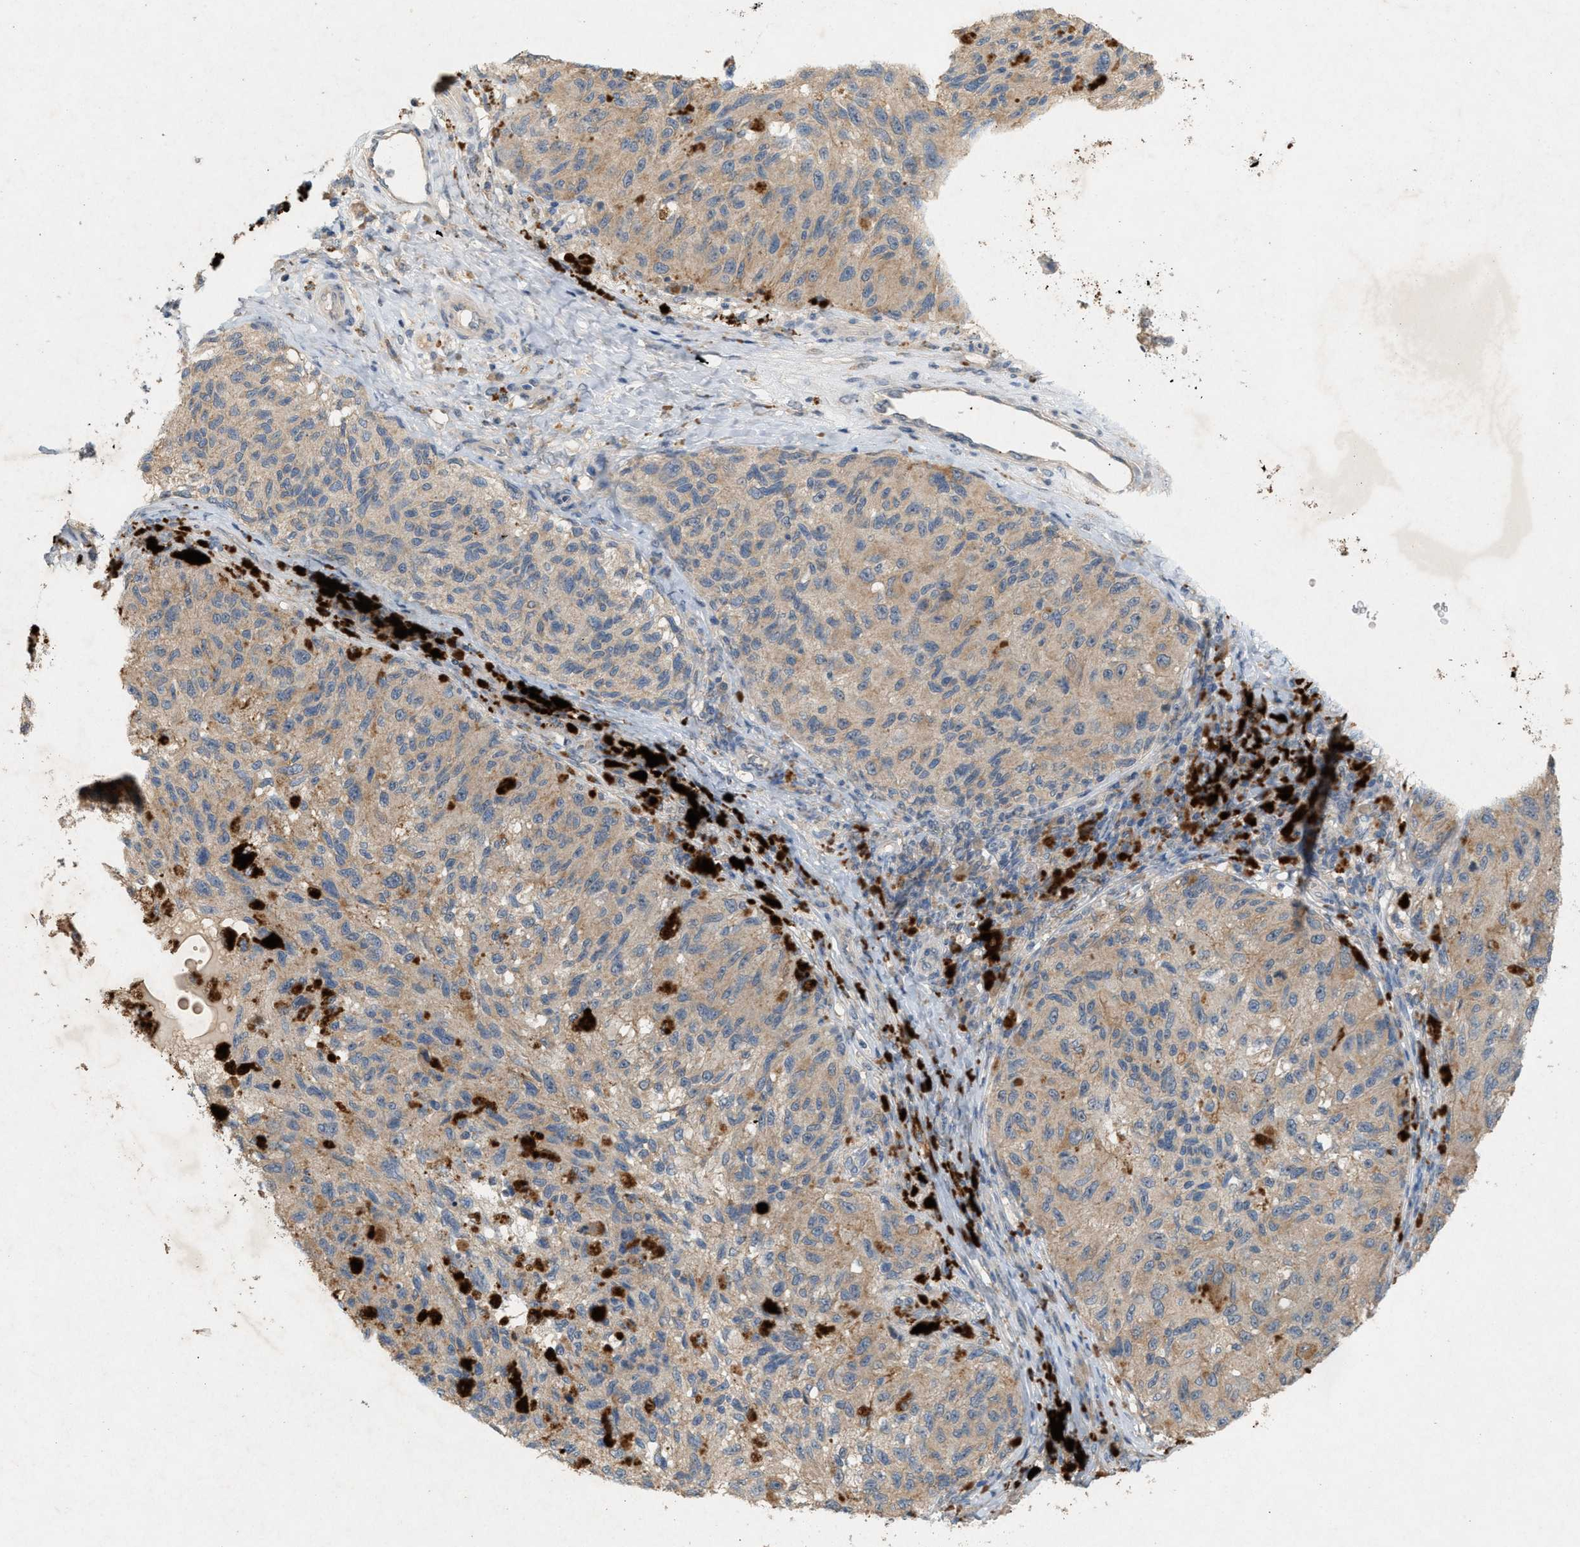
{"staining": {"intensity": "weak", "quantity": ">75%", "location": "cytoplasmic/membranous"}, "tissue": "melanoma", "cell_type": "Tumor cells", "image_type": "cancer", "snomed": [{"axis": "morphology", "description": "Malignant melanoma, NOS"}, {"axis": "topography", "description": "Skin"}], "caption": "The histopathology image displays immunohistochemical staining of malignant melanoma. There is weak cytoplasmic/membranous expression is identified in approximately >75% of tumor cells. The protein is stained brown, and the nuclei are stained in blue (DAB IHC with brightfield microscopy, high magnification).", "gene": "DCAF7", "patient": {"sex": "female", "age": 73}}